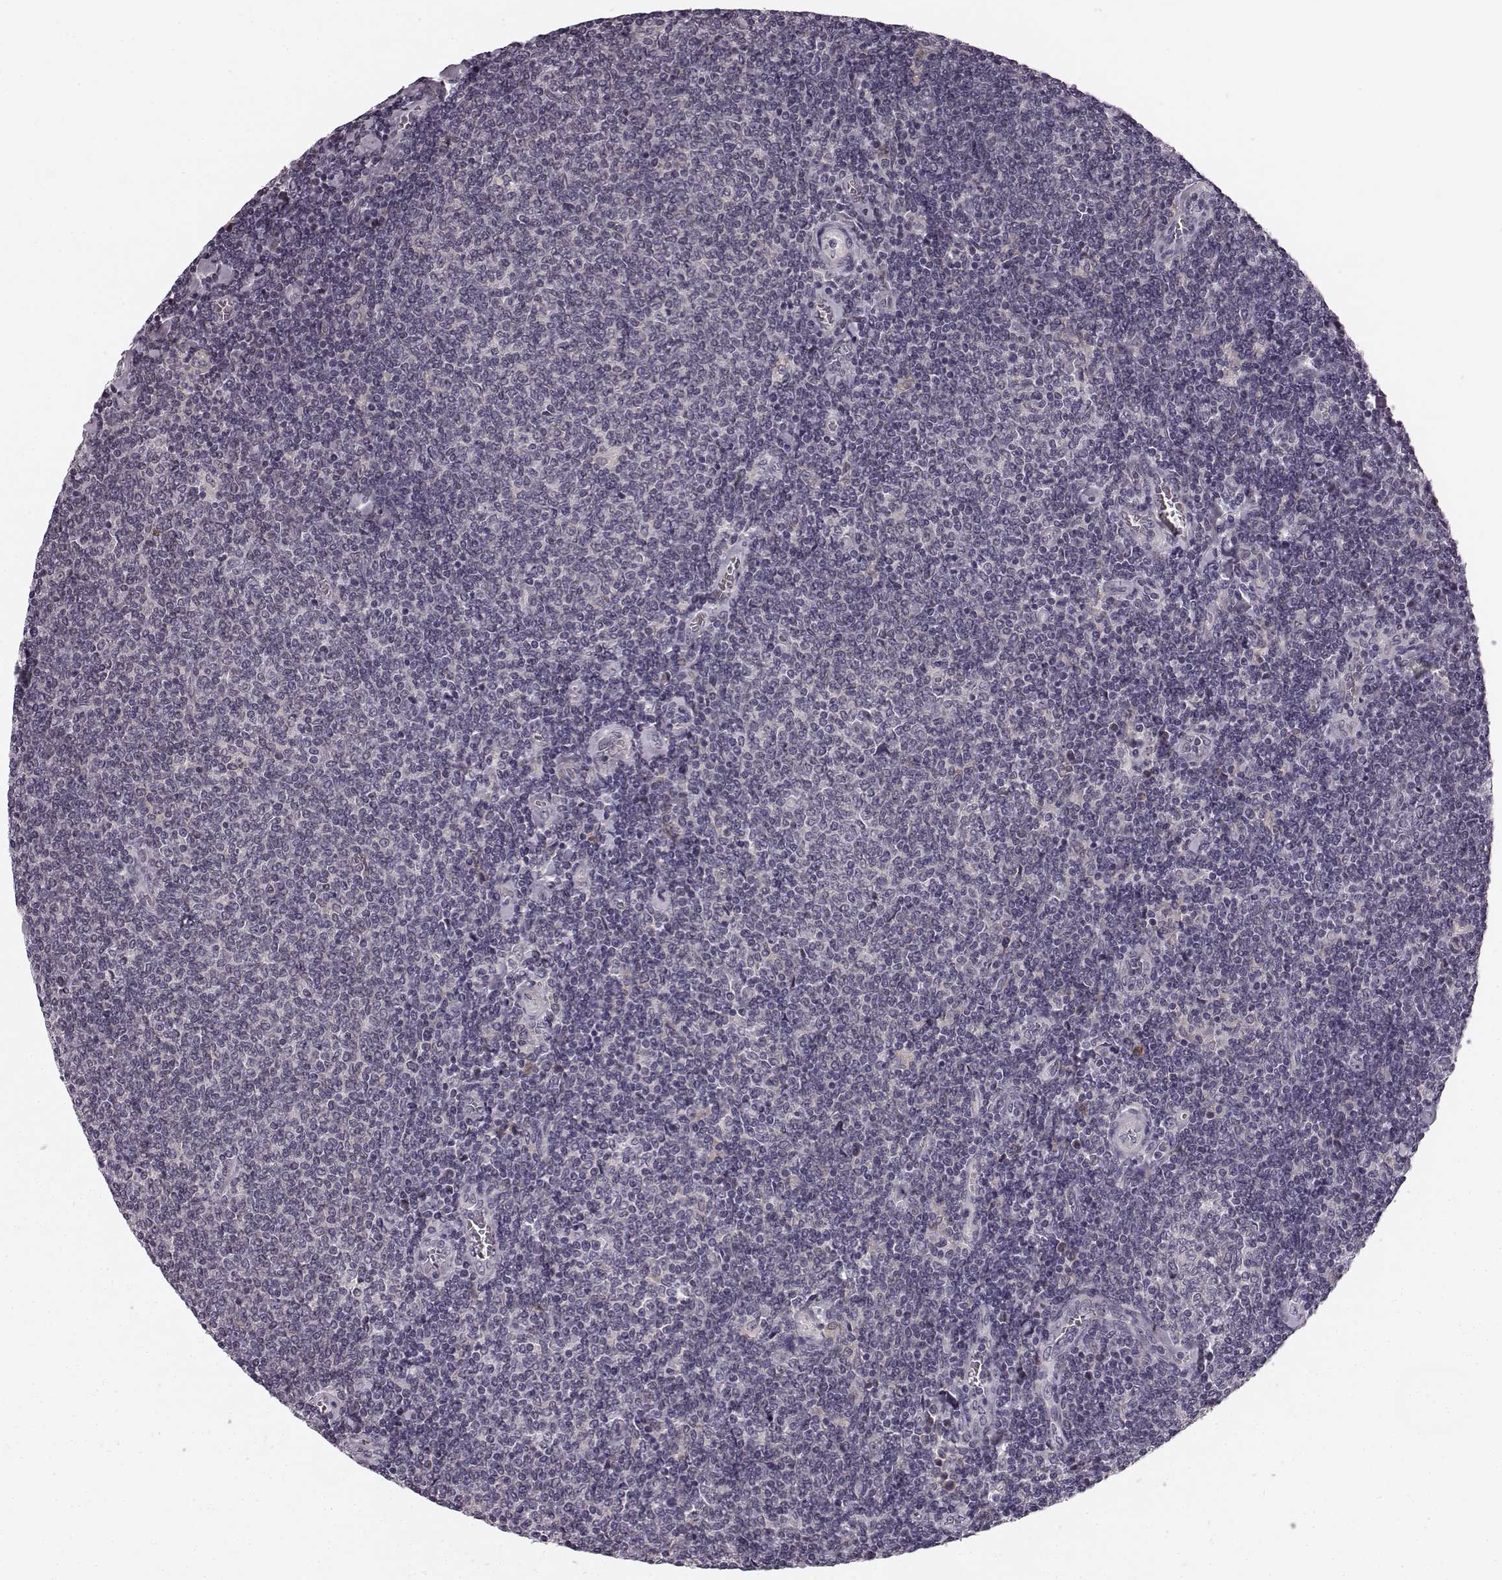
{"staining": {"intensity": "negative", "quantity": "none", "location": "none"}, "tissue": "lymphoma", "cell_type": "Tumor cells", "image_type": "cancer", "snomed": [{"axis": "morphology", "description": "Malignant lymphoma, non-Hodgkin's type, Low grade"}, {"axis": "topography", "description": "Lymph node"}], "caption": "High power microscopy photomicrograph of an immunohistochemistry photomicrograph of malignant lymphoma, non-Hodgkin's type (low-grade), revealing no significant expression in tumor cells.", "gene": "FAM234B", "patient": {"sex": "male", "age": 52}}